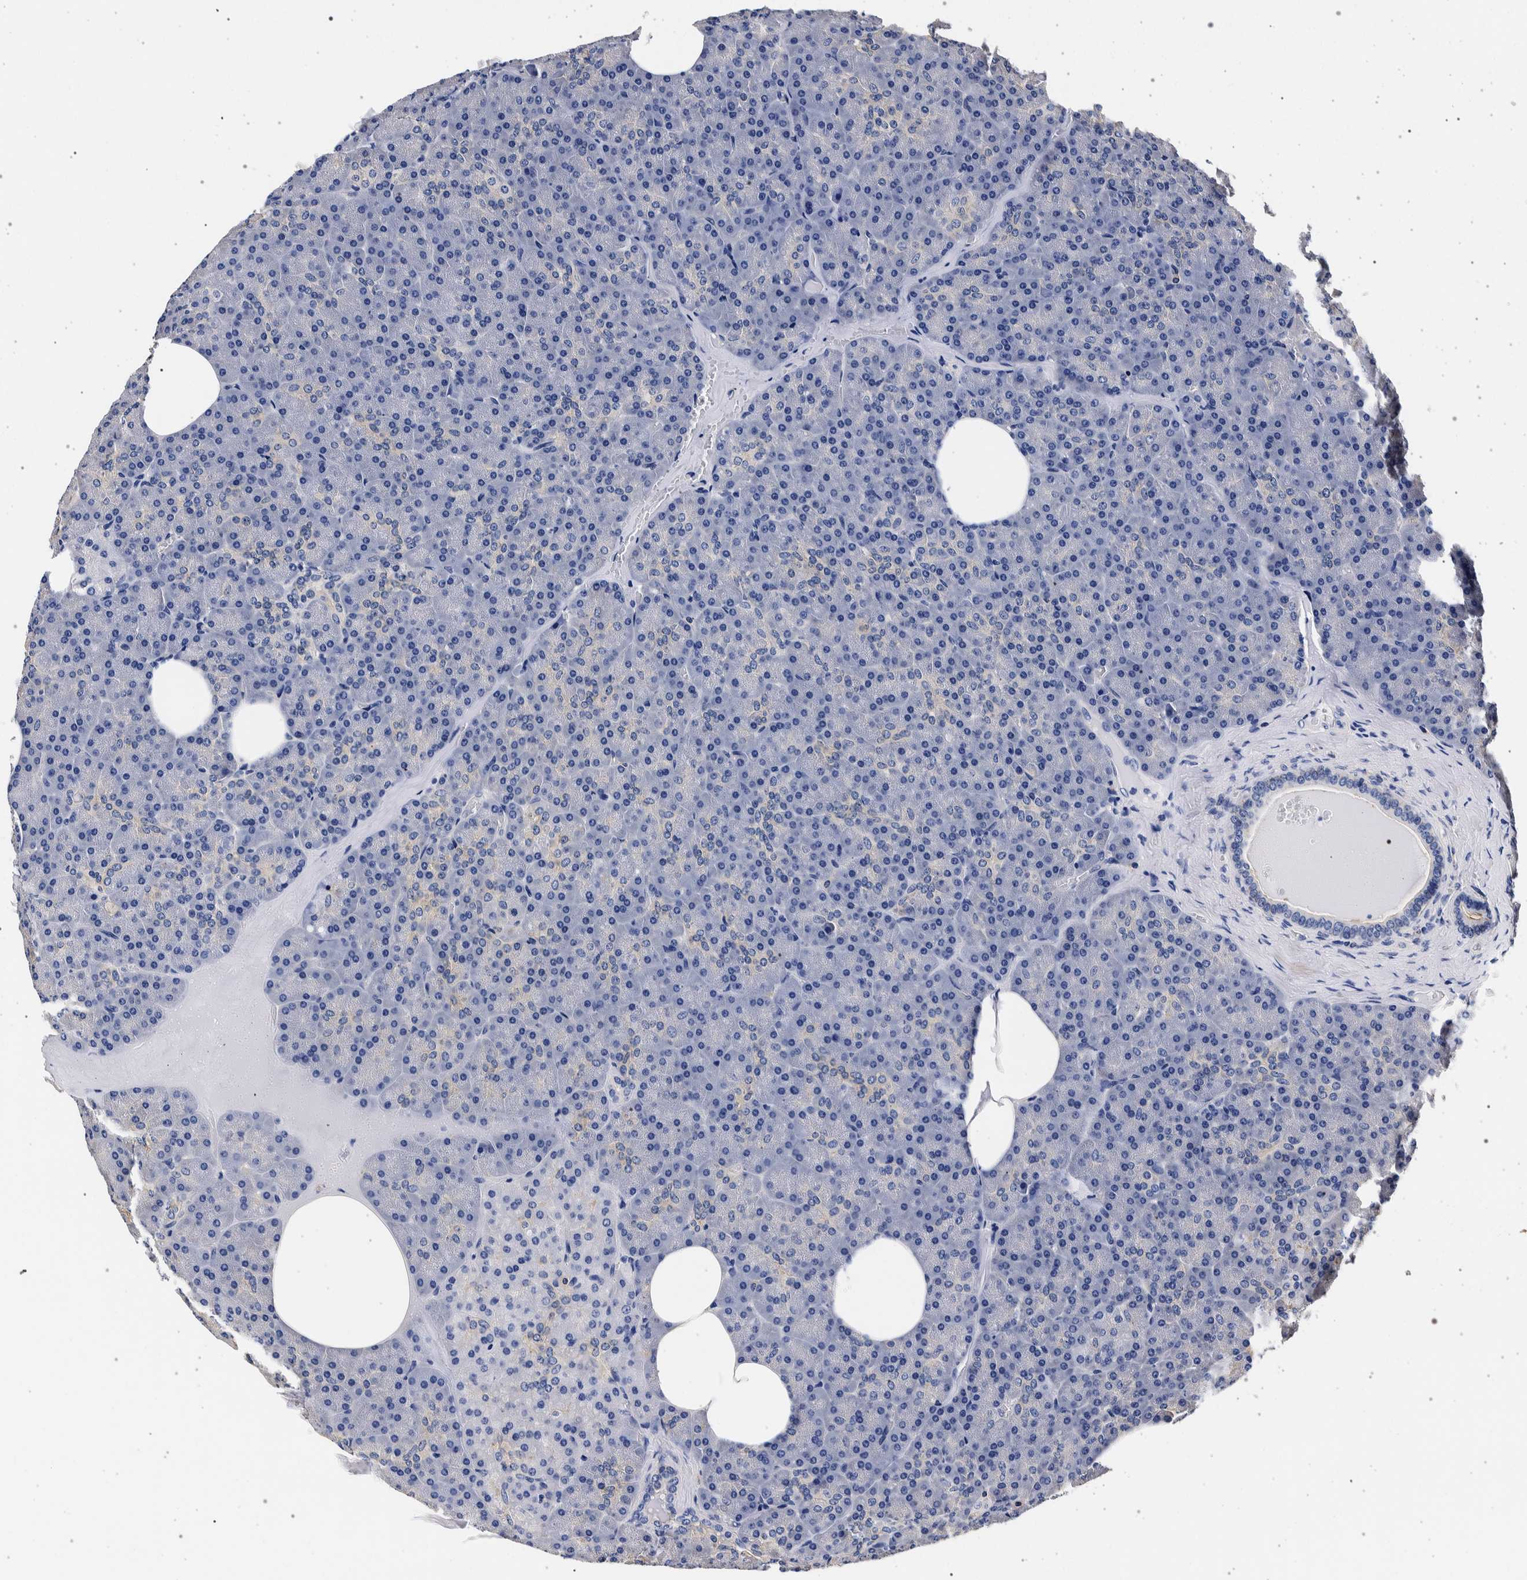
{"staining": {"intensity": "moderate", "quantity": "<25%", "location": "cytoplasmic/membranous"}, "tissue": "pancreas", "cell_type": "Exocrine glandular cells", "image_type": "normal", "snomed": [{"axis": "morphology", "description": "Normal tissue, NOS"}, {"axis": "morphology", "description": "Carcinoid, malignant, NOS"}, {"axis": "topography", "description": "Pancreas"}], "caption": "An IHC histopathology image of unremarkable tissue is shown. Protein staining in brown shows moderate cytoplasmic/membranous positivity in pancreas within exocrine glandular cells.", "gene": "NIBAN2", "patient": {"sex": "female", "age": 35}}